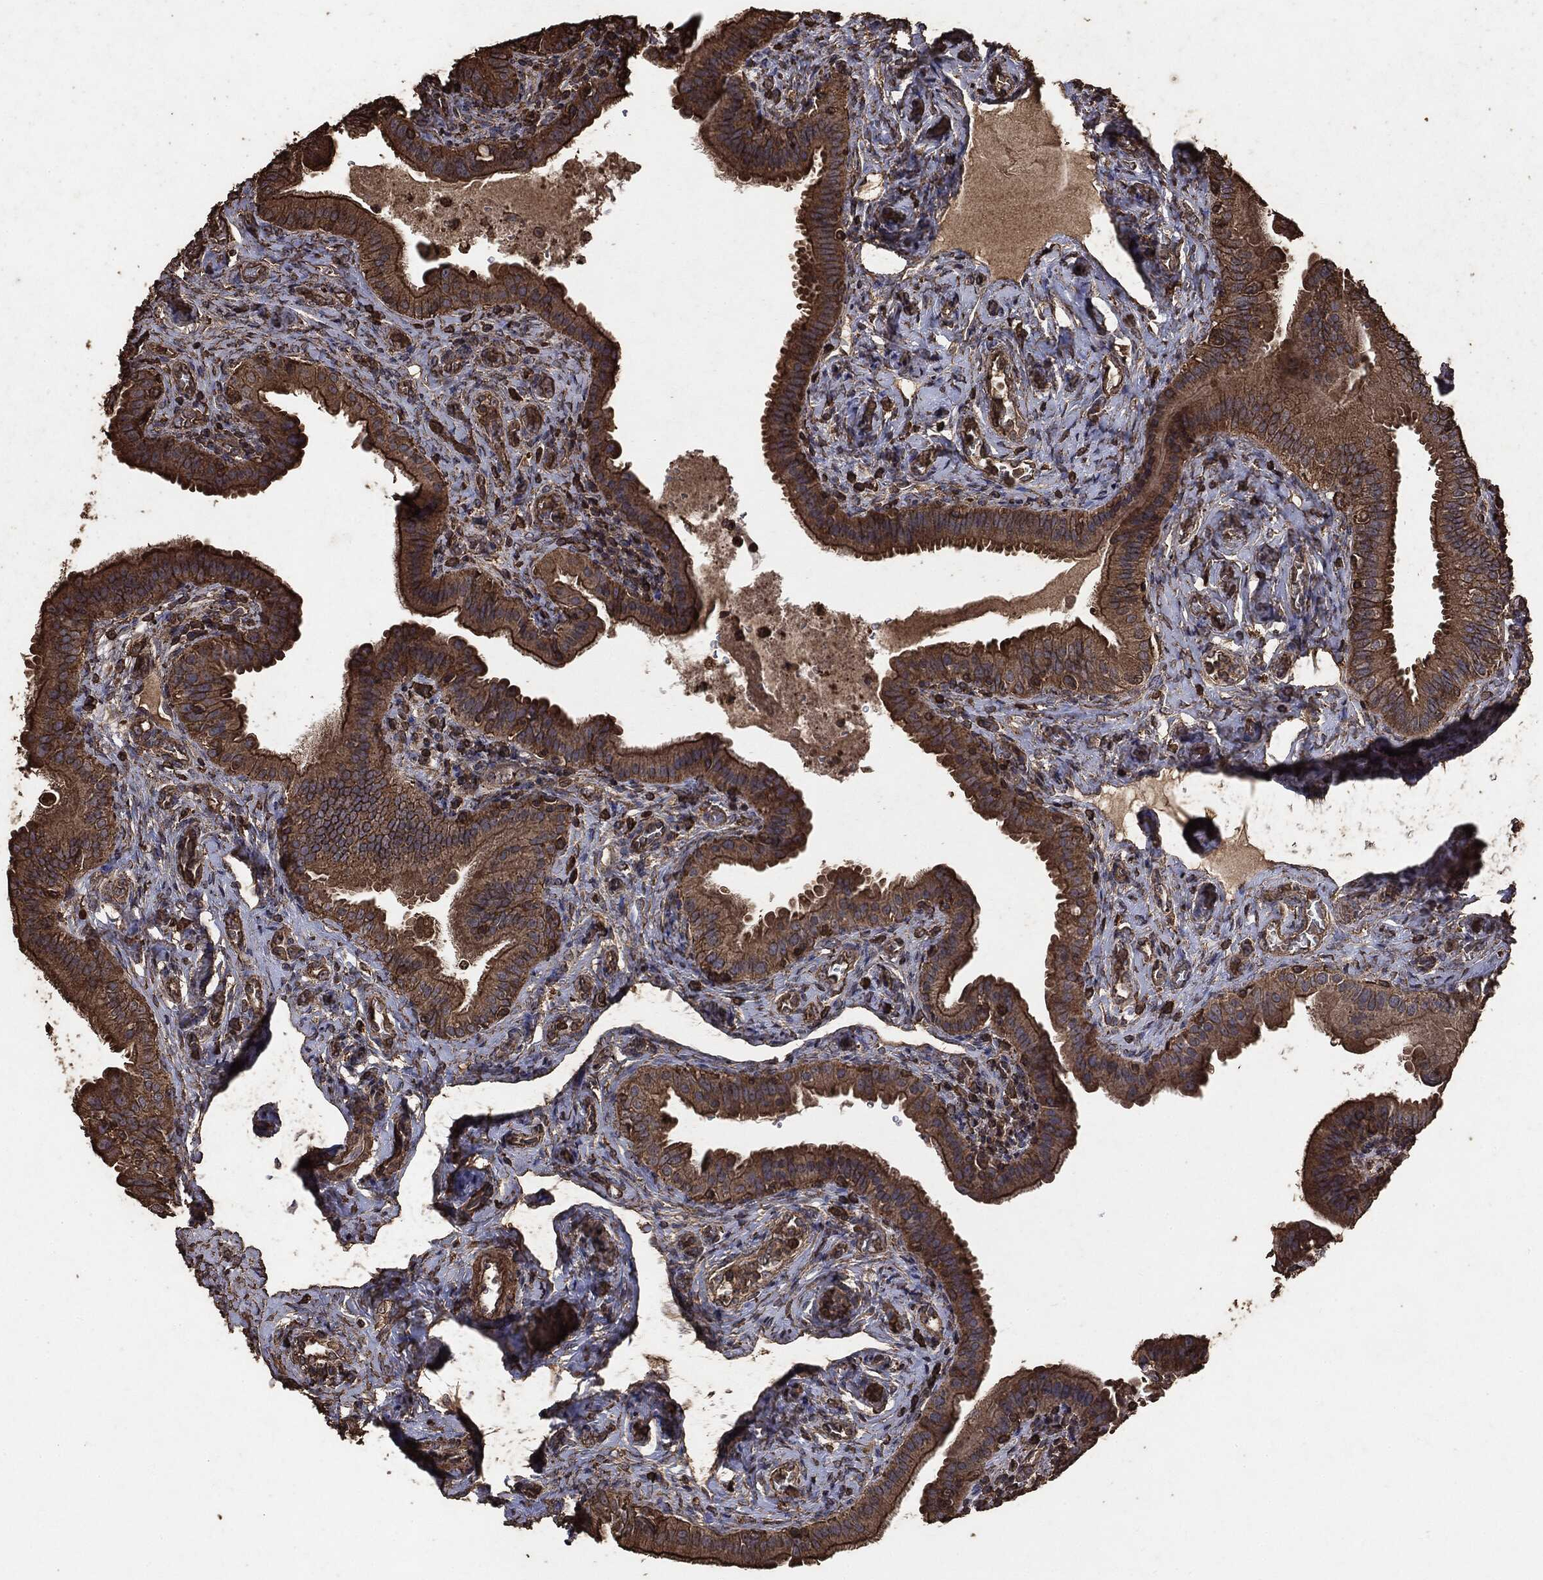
{"staining": {"intensity": "strong", "quantity": ">75%", "location": "cytoplasmic/membranous"}, "tissue": "fallopian tube", "cell_type": "Glandular cells", "image_type": "normal", "snomed": [{"axis": "morphology", "description": "Normal tissue, NOS"}, {"axis": "topography", "description": "Fallopian tube"}], "caption": "High-magnification brightfield microscopy of unremarkable fallopian tube stained with DAB (3,3'-diaminobenzidine) (brown) and counterstained with hematoxylin (blue). glandular cells exhibit strong cytoplasmic/membranous staining is appreciated in about>75% of cells.", "gene": "MTOR", "patient": {"sex": "female", "age": 41}}